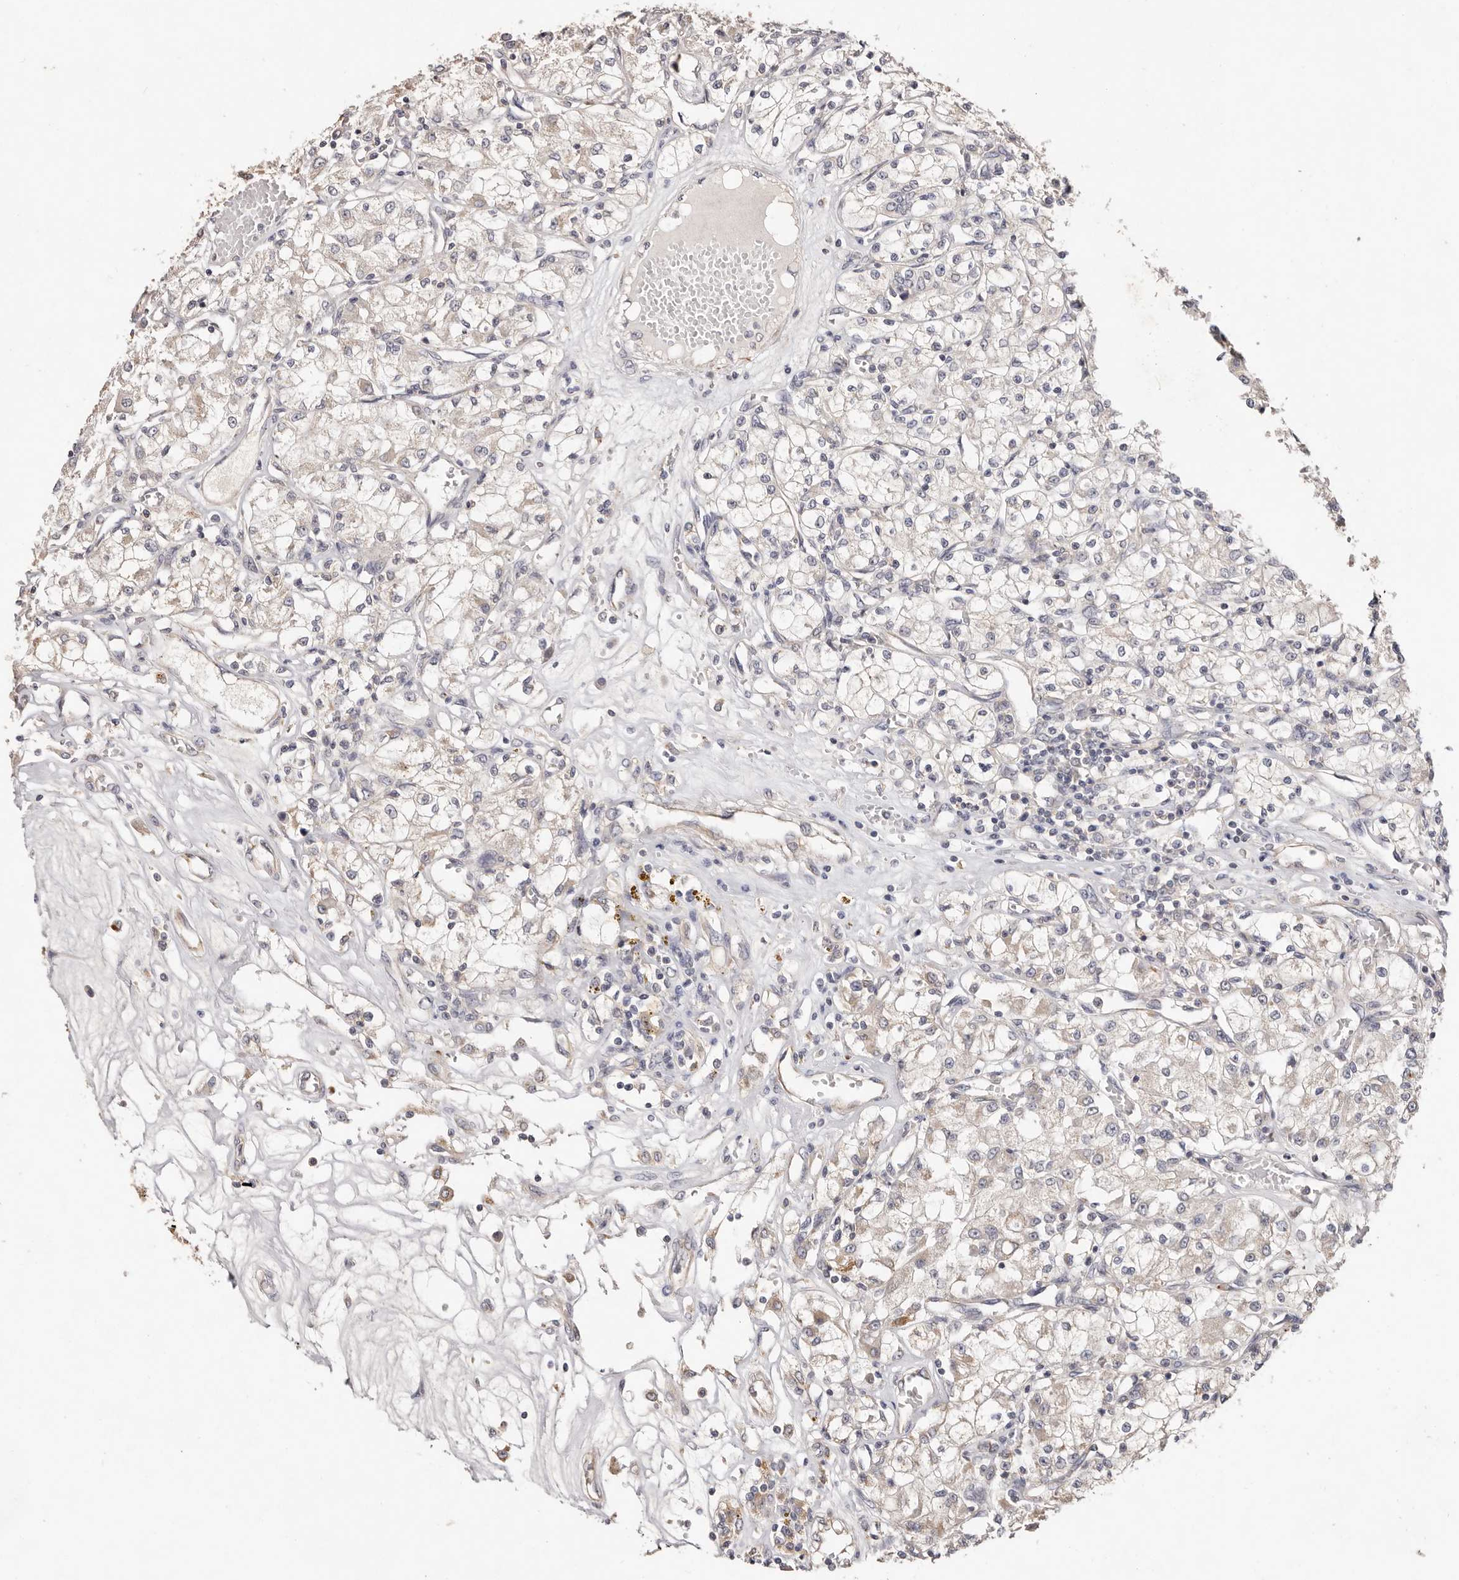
{"staining": {"intensity": "negative", "quantity": "none", "location": "none"}, "tissue": "renal cancer", "cell_type": "Tumor cells", "image_type": "cancer", "snomed": [{"axis": "morphology", "description": "Adenocarcinoma, NOS"}, {"axis": "topography", "description": "Kidney"}], "caption": "High power microscopy micrograph of an immunohistochemistry photomicrograph of renal adenocarcinoma, revealing no significant expression in tumor cells. (Stains: DAB (3,3'-diaminobenzidine) IHC with hematoxylin counter stain, Microscopy: brightfield microscopy at high magnification).", "gene": "THBS3", "patient": {"sex": "female", "age": 59}}